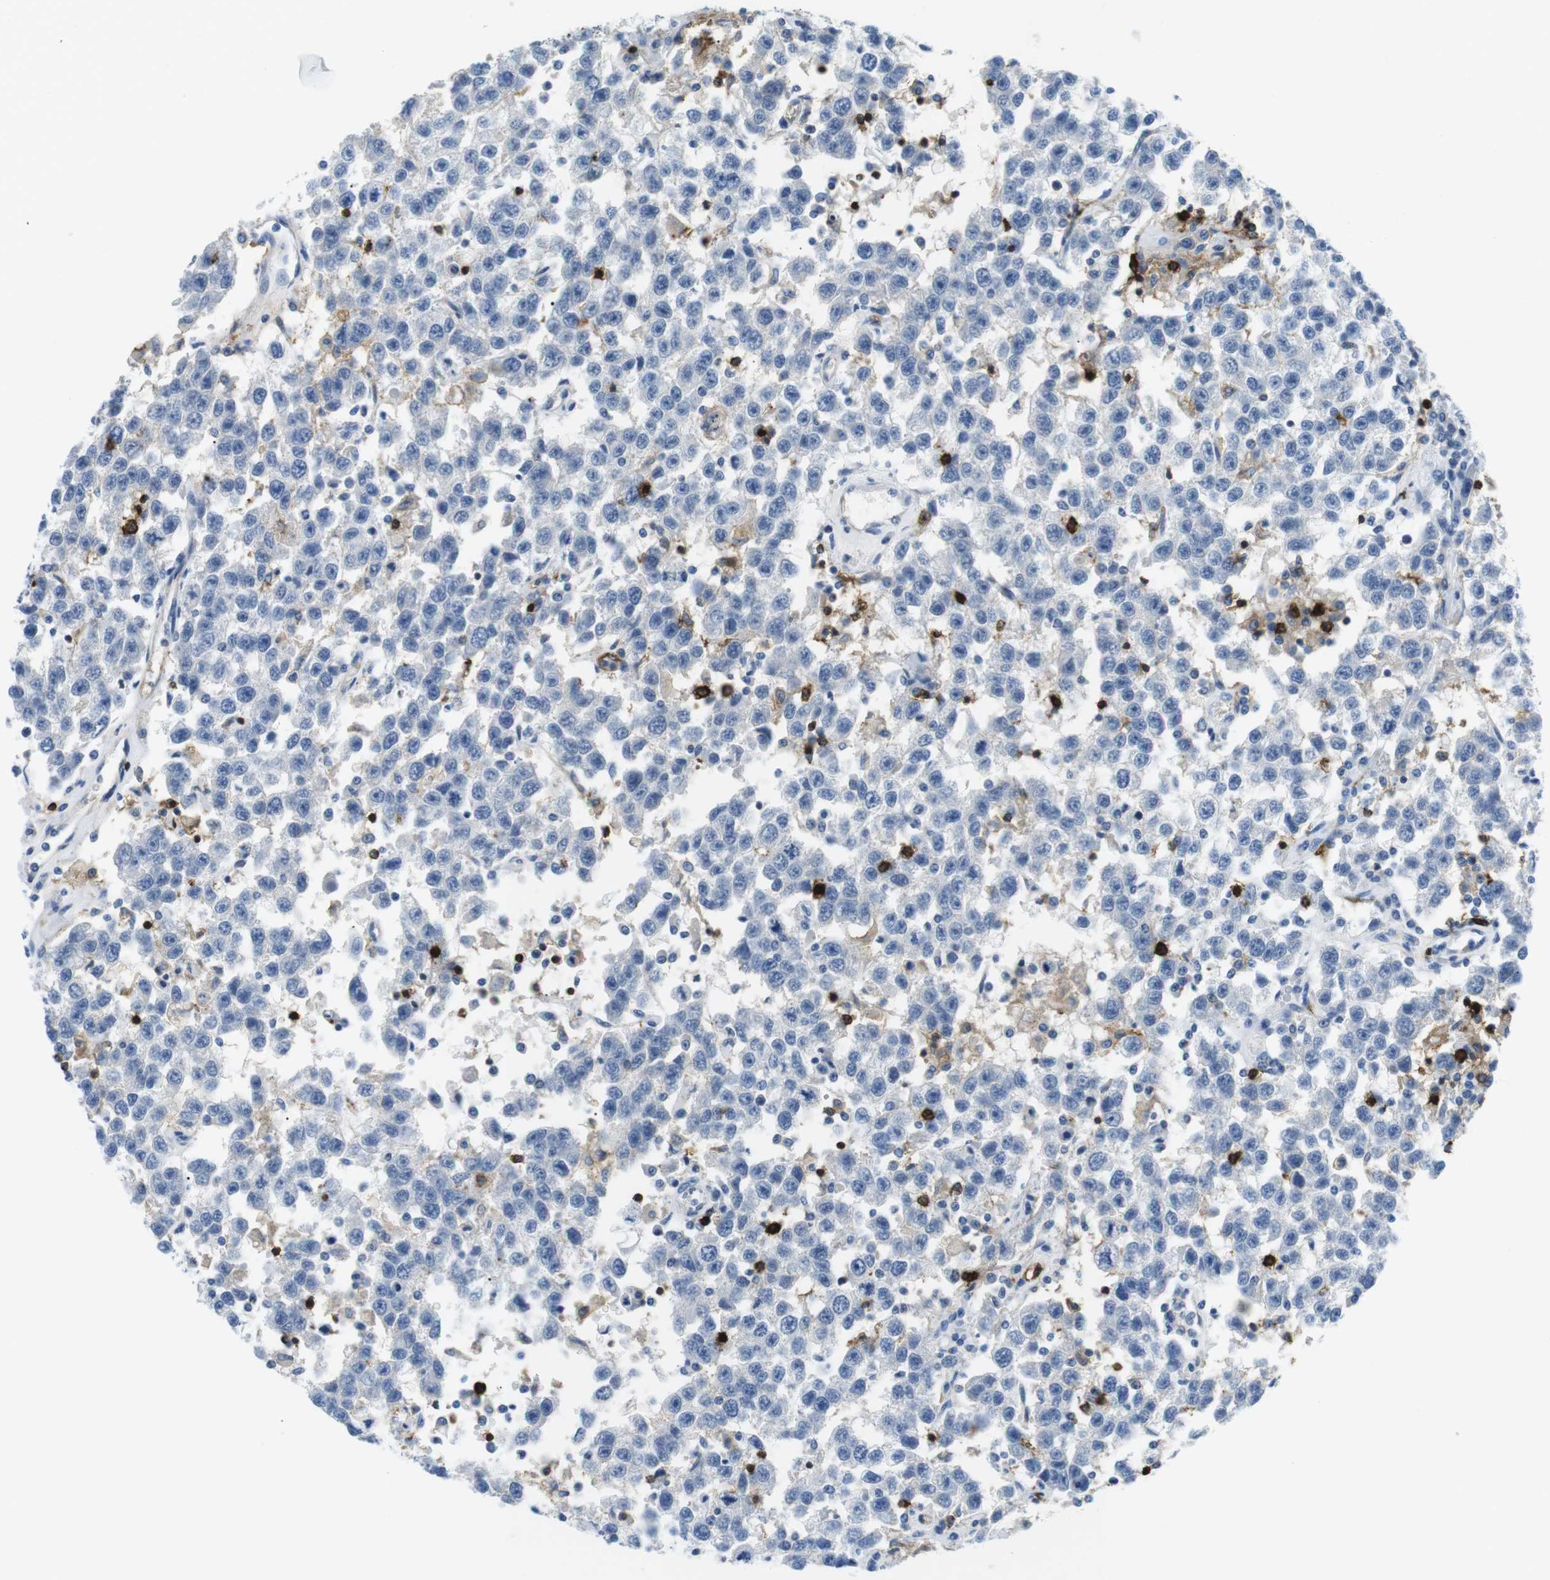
{"staining": {"intensity": "negative", "quantity": "none", "location": "none"}, "tissue": "testis cancer", "cell_type": "Tumor cells", "image_type": "cancer", "snomed": [{"axis": "morphology", "description": "Seminoma, NOS"}, {"axis": "topography", "description": "Testis"}], "caption": "This is a image of IHC staining of seminoma (testis), which shows no positivity in tumor cells.", "gene": "TNFRSF4", "patient": {"sex": "male", "age": 41}}